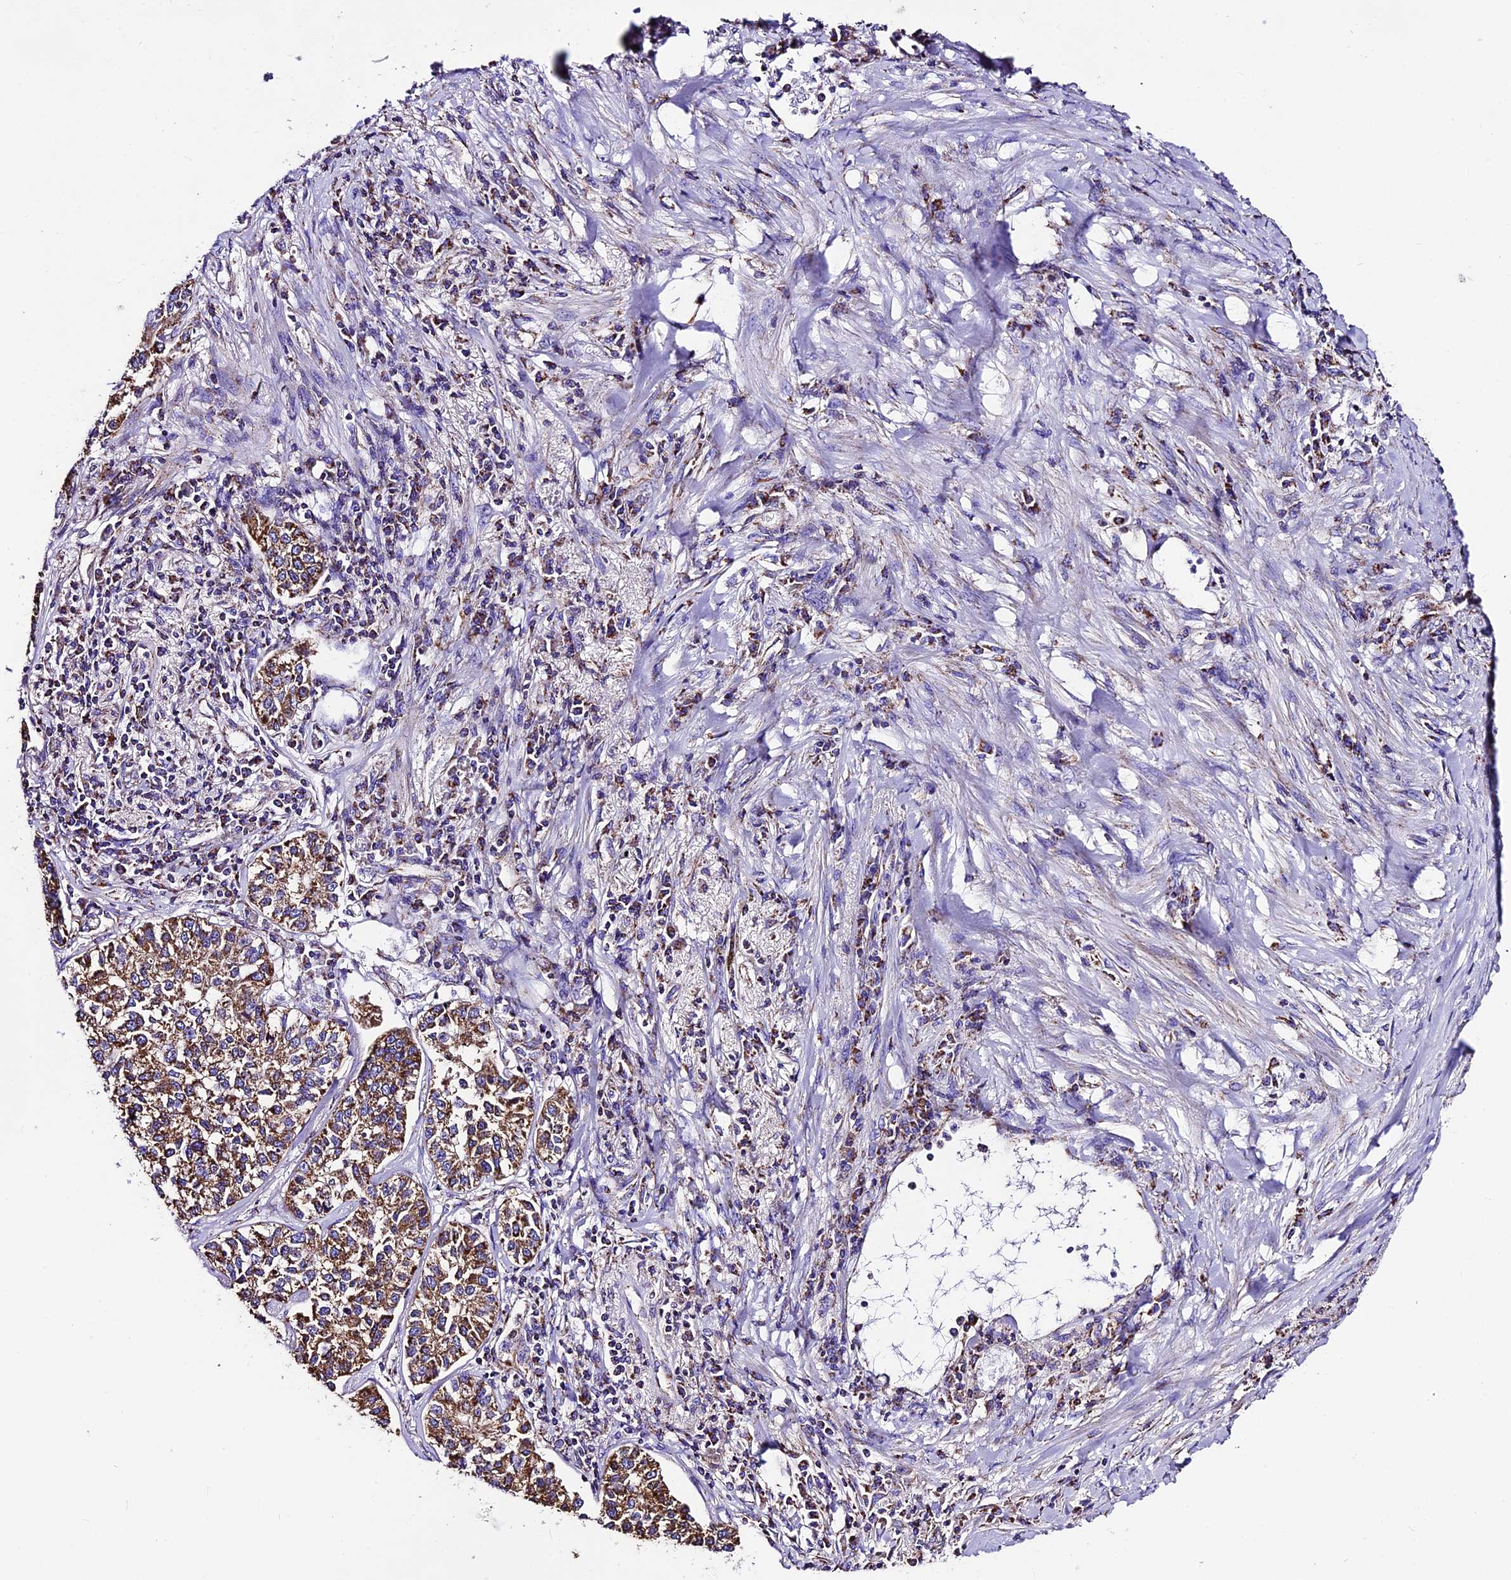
{"staining": {"intensity": "strong", "quantity": ">75%", "location": "cytoplasmic/membranous"}, "tissue": "lung cancer", "cell_type": "Tumor cells", "image_type": "cancer", "snomed": [{"axis": "morphology", "description": "Adenocarcinoma, NOS"}, {"axis": "topography", "description": "Lung"}], "caption": "Immunohistochemical staining of human lung cancer shows strong cytoplasmic/membranous protein staining in approximately >75% of tumor cells.", "gene": "DCAF5", "patient": {"sex": "male", "age": 49}}